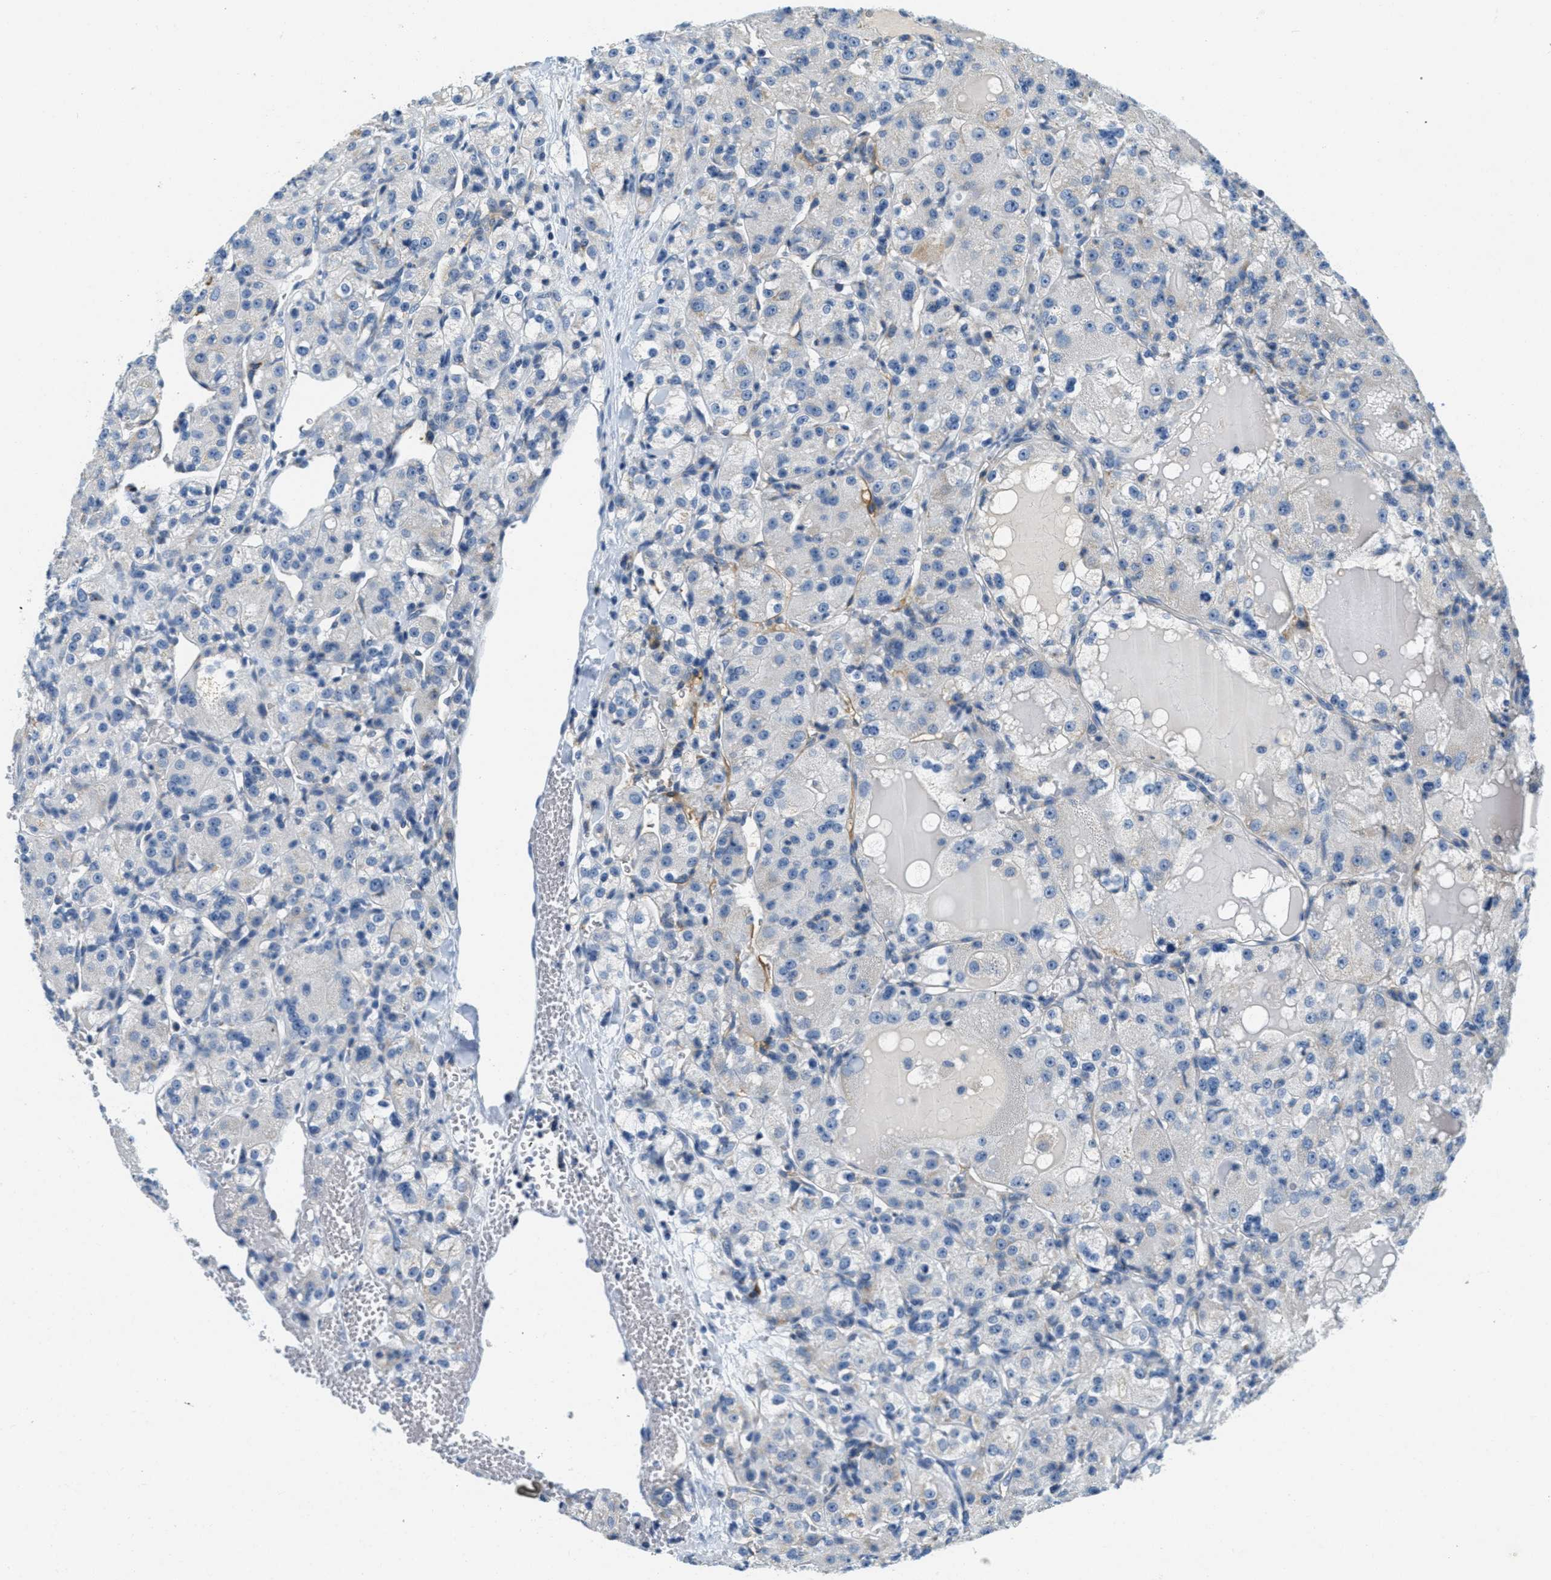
{"staining": {"intensity": "negative", "quantity": "none", "location": "none"}, "tissue": "renal cancer", "cell_type": "Tumor cells", "image_type": "cancer", "snomed": [{"axis": "morphology", "description": "Normal tissue, NOS"}, {"axis": "morphology", "description": "Adenocarcinoma, NOS"}, {"axis": "topography", "description": "Kidney"}], "caption": "Renal cancer (adenocarcinoma) was stained to show a protein in brown. There is no significant expression in tumor cells. (Stains: DAB (3,3'-diaminobenzidine) immunohistochemistry (IHC) with hematoxylin counter stain, Microscopy: brightfield microscopy at high magnification).", "gene": "CA4", "patient": {"sex": "male", "age": 61}}